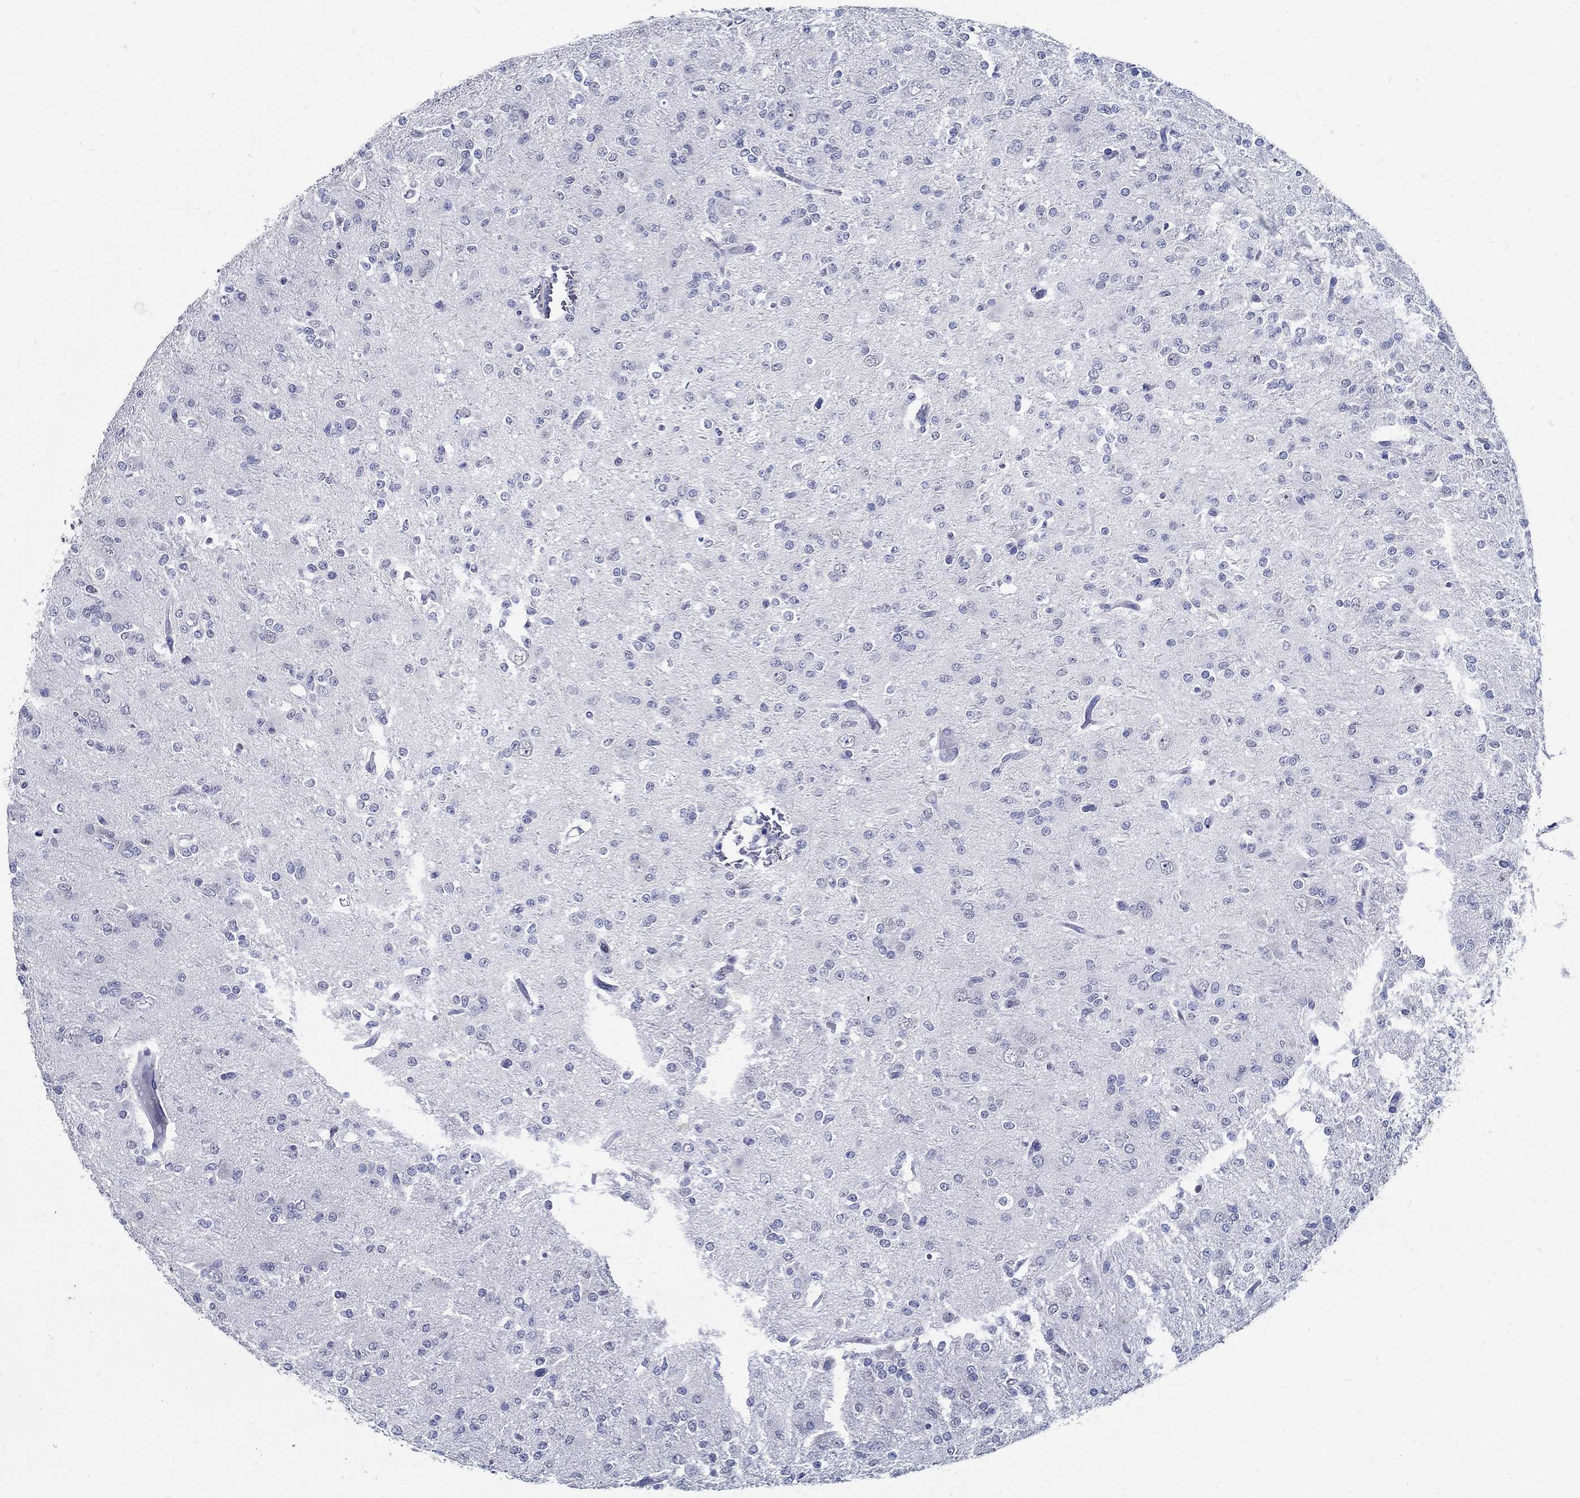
{"staining": {"intensity": "negative", "quantity": "none", "location": "none"}, "tissue": "glioma", "cell_type": "Tumor cells", "image_type": "cancer", "snomed": [{"axis": "morphology", "description": "Glioma, malignant, Low grade"}, {"axis": "topography", "description": "Brain"}], "caption": "Immunohistochemistry of malignant glioma (low-grade) exhibits no staining in tumor cells. (Stains: DAB immunohistochemistry (IHC) with hematoxylin counter stain, Microscopy: brightfield microscopy at high magnification).", "gene": "TSPAN16", "patient": {"sex": "male", "age": 27}}